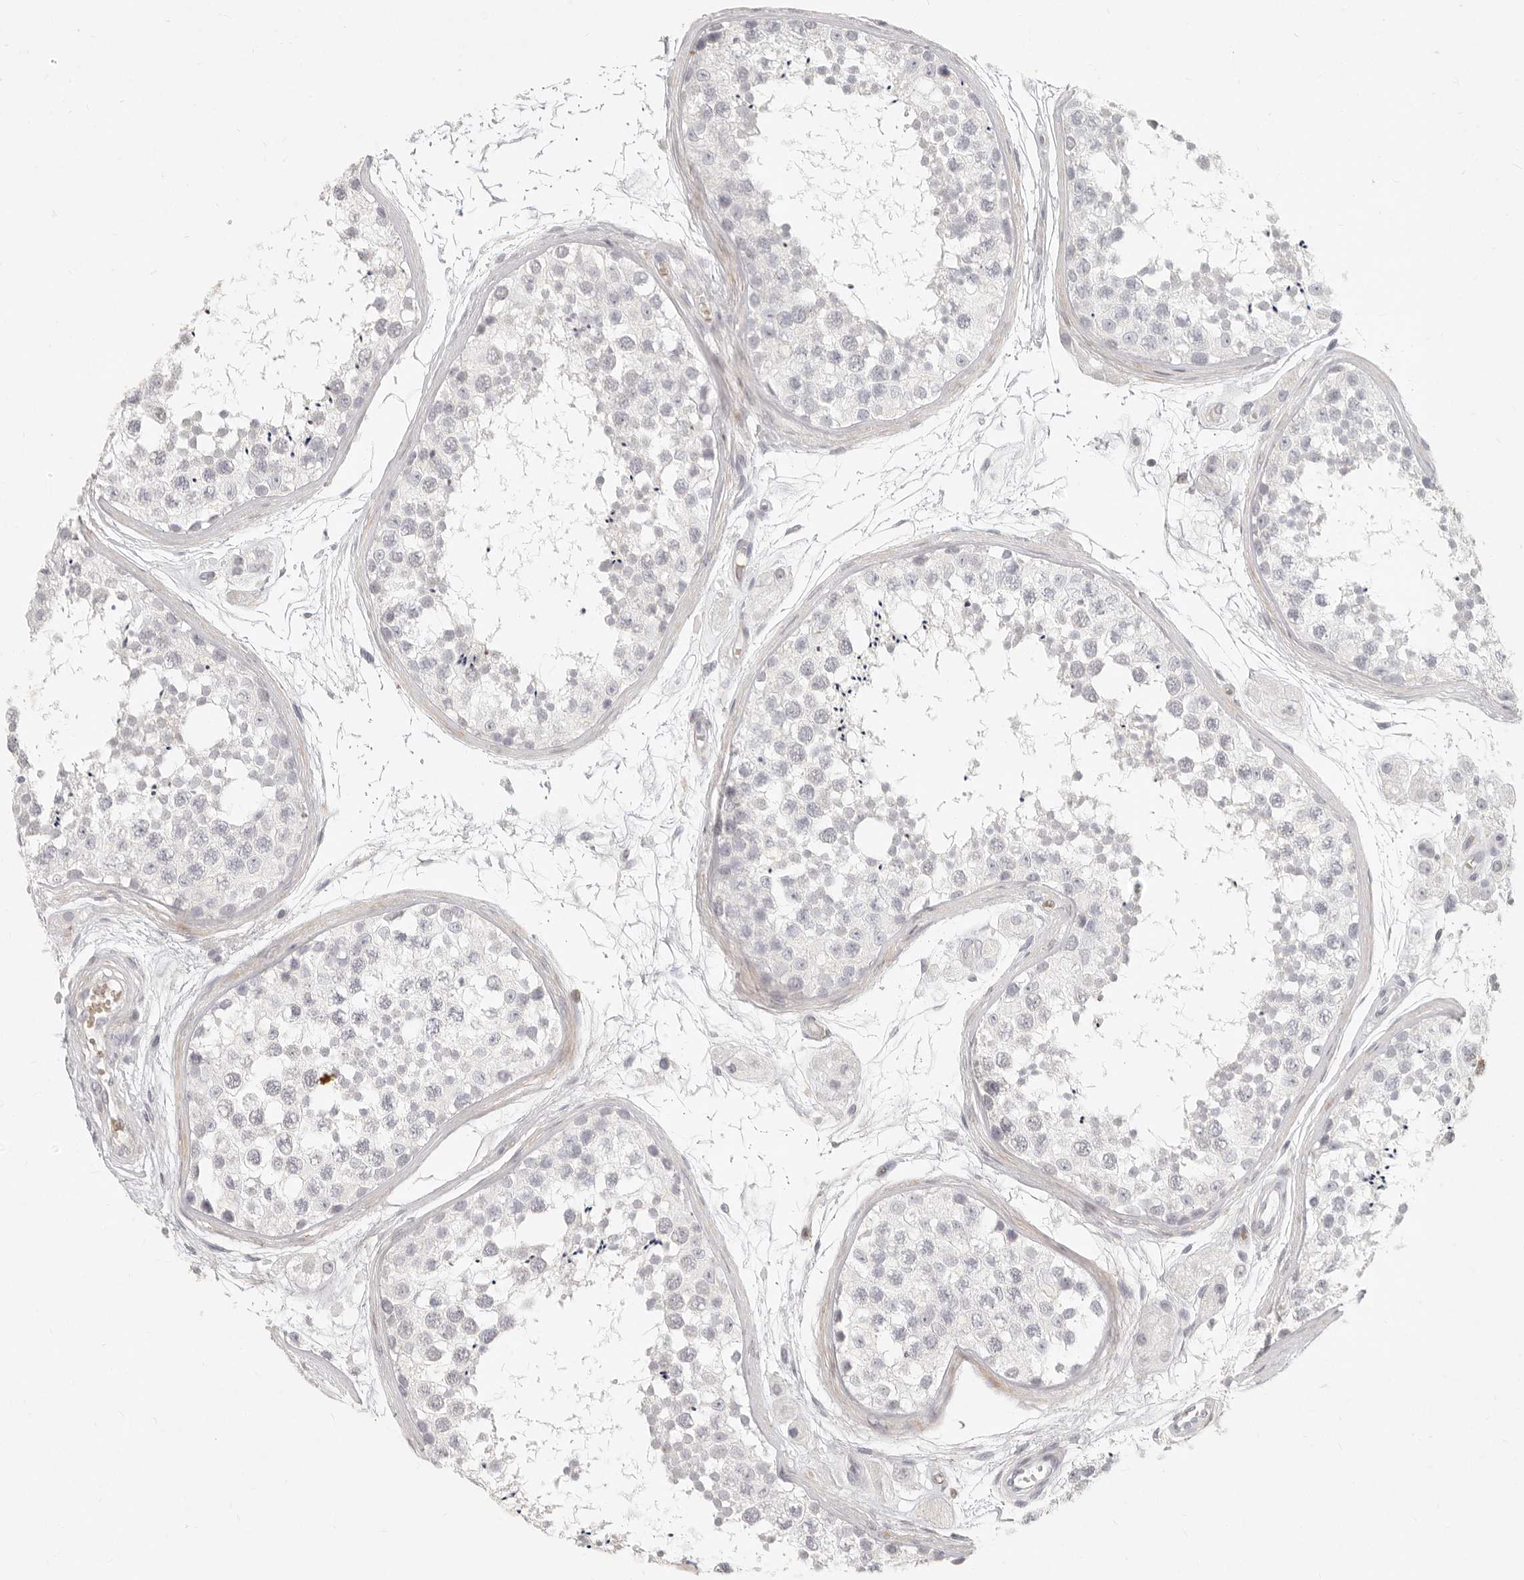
{"staining": {"intensity": "negative", "quantity": "none", "location": "none"}, "tissue": "testis", "cell_type": "Cells in seminiferous ducts", "image_type": "normal", "snomed": [{"axis": "morphology", "description": "Normal tissue, NOS"}, {"axis": "topography", "description": "Testis"}], "caption": "This is an IHC image of normal human testis. There is no staining in cells in seminiferous ducts.", "gene": "NIBAN1", "patient": {"sex": "male", "age": 56}}